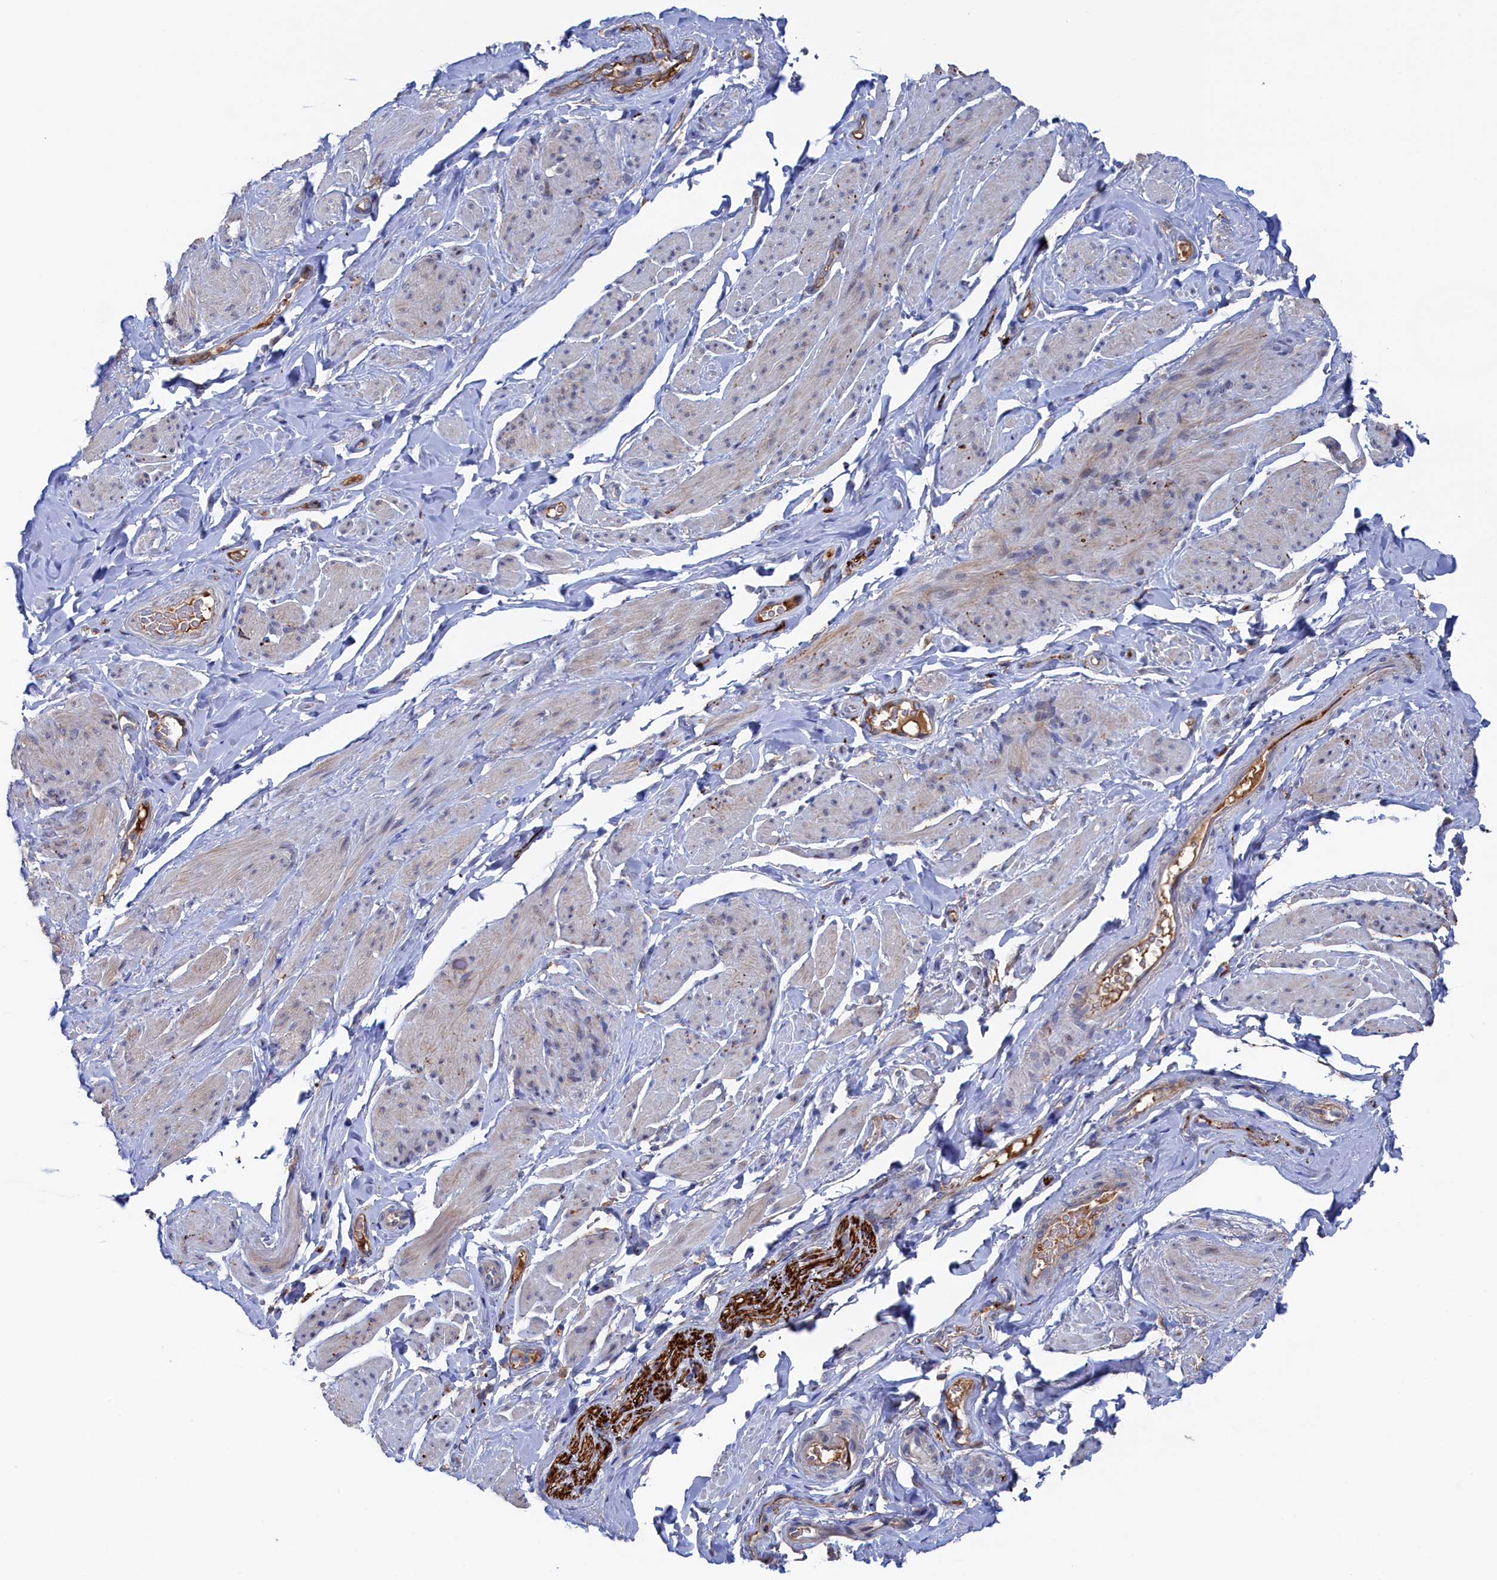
{"staining": {"intensity": "negative", "quantity": "none", "location": "none"}, "tissue": "smooth muscle", "cell_type": "Smooth muscle cells", "image_type": "normal", "snomed": [{"axis": "morphology", "description": "Normal tissue, NOS"}, {"axis": "topography", "description": "Smooth muscle"}, {"axis": "topography", "description": "Peripheral nerve tissue"}], "caption": "Human smooth muscle stained for a protein using immunohistochemistry demonstrates no staining in smooth muscle cells.", "gene": "C12orf73", "patient": {"sex": "male", "age": 69}}